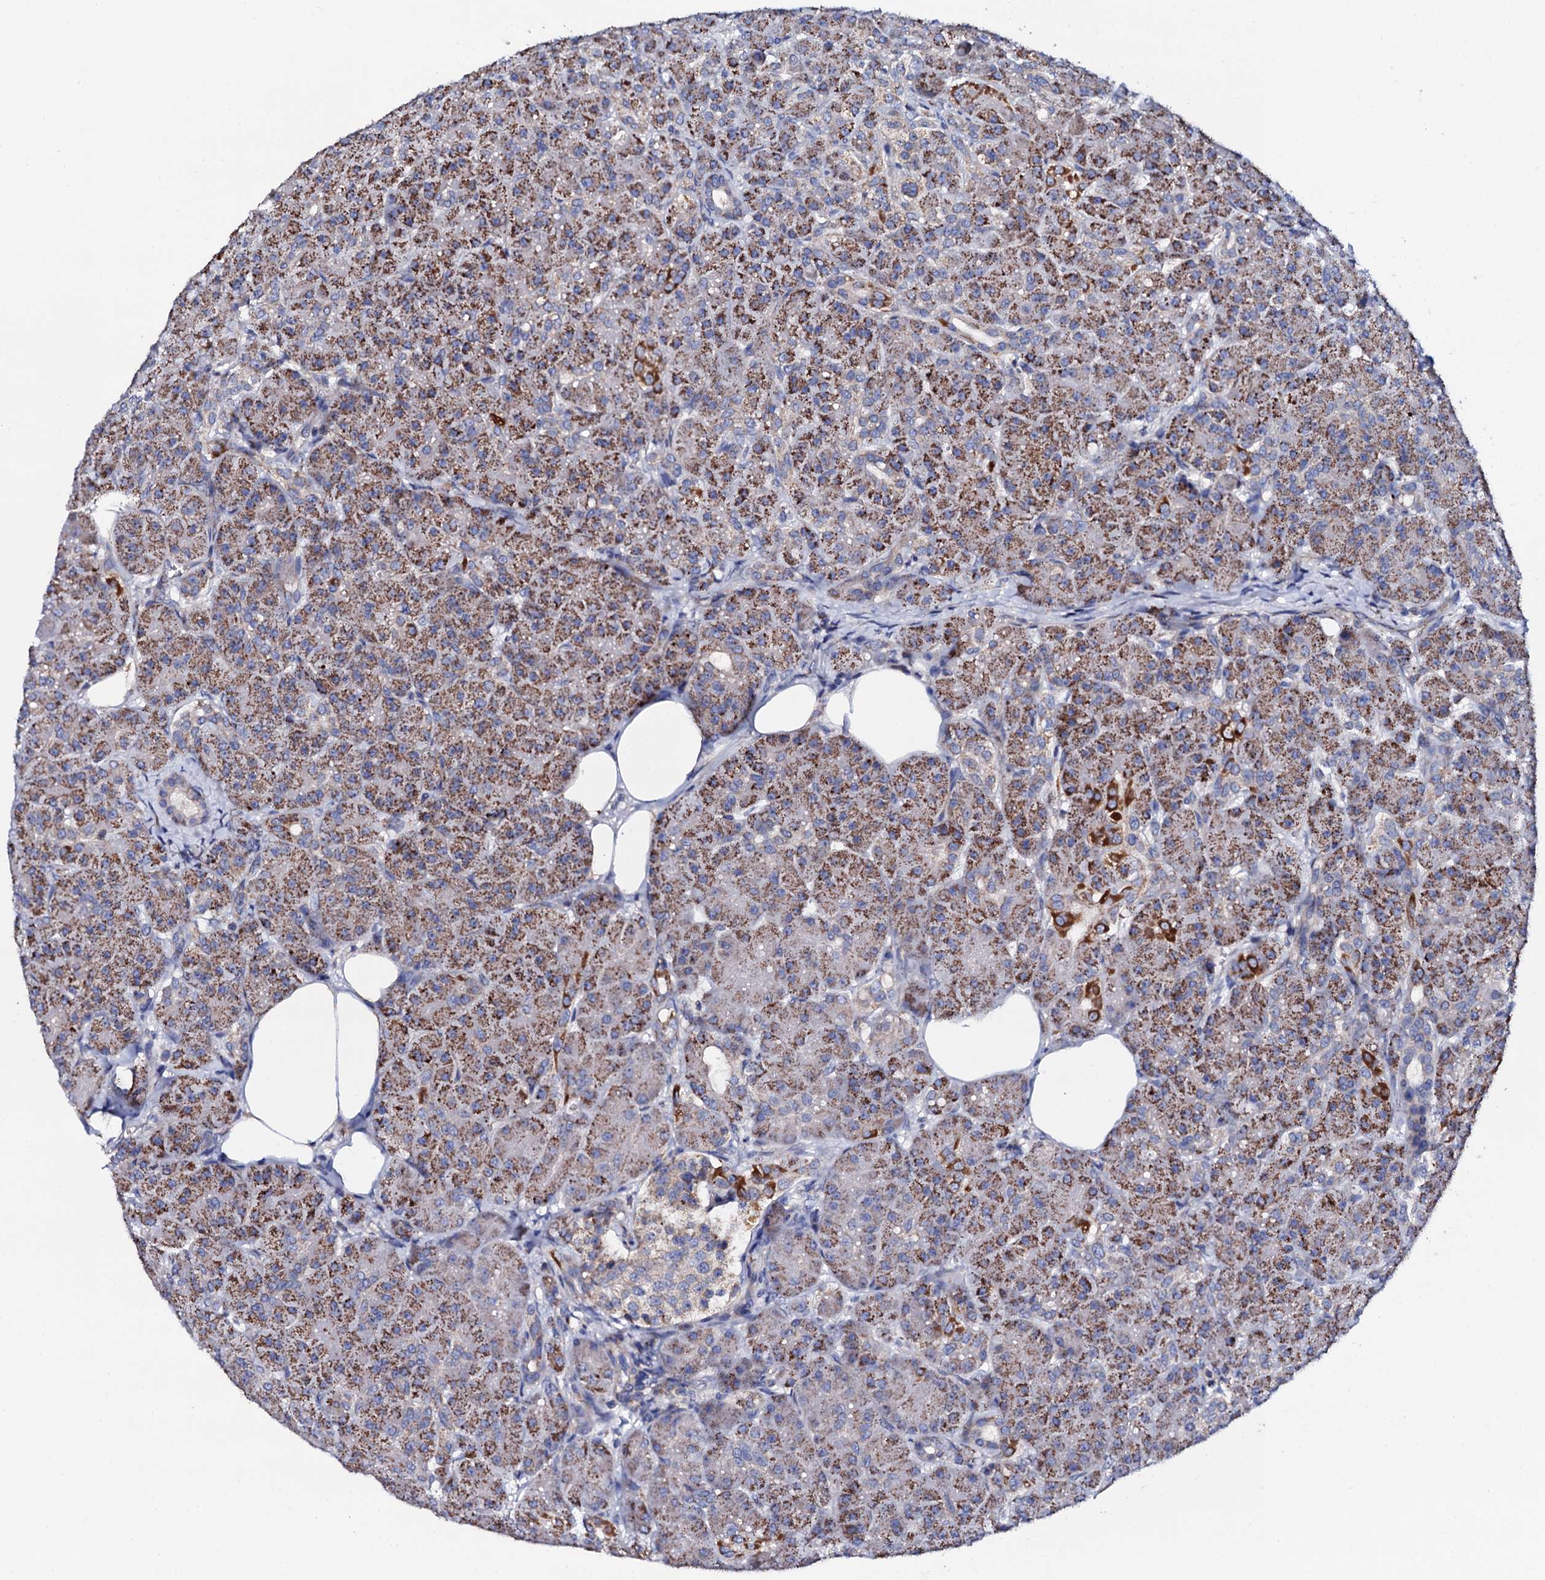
{"staining": {"intensity": "strong", "quantity": "25%-75%", "location": "cytoplasmic/membranous"}, "tissue": "pancreas", "cell_type": "Exocrine glandular cells", "image_type": "normal", "snomed": [{"axis": "morphology", "description": "Normal tissue, NOS"}, {"axis": "topography", "description": "Pancreas"}], "caption": "Strong cytoplasmic/membranous protein positivity is appreciated in about 25%-75% of exocrine glandular cells in pancreas. (Brightfield microscopy of DAB IHC at high magnification).", "gene": "TCAF2C", "patient": {"sex": "male", "age": 63}}